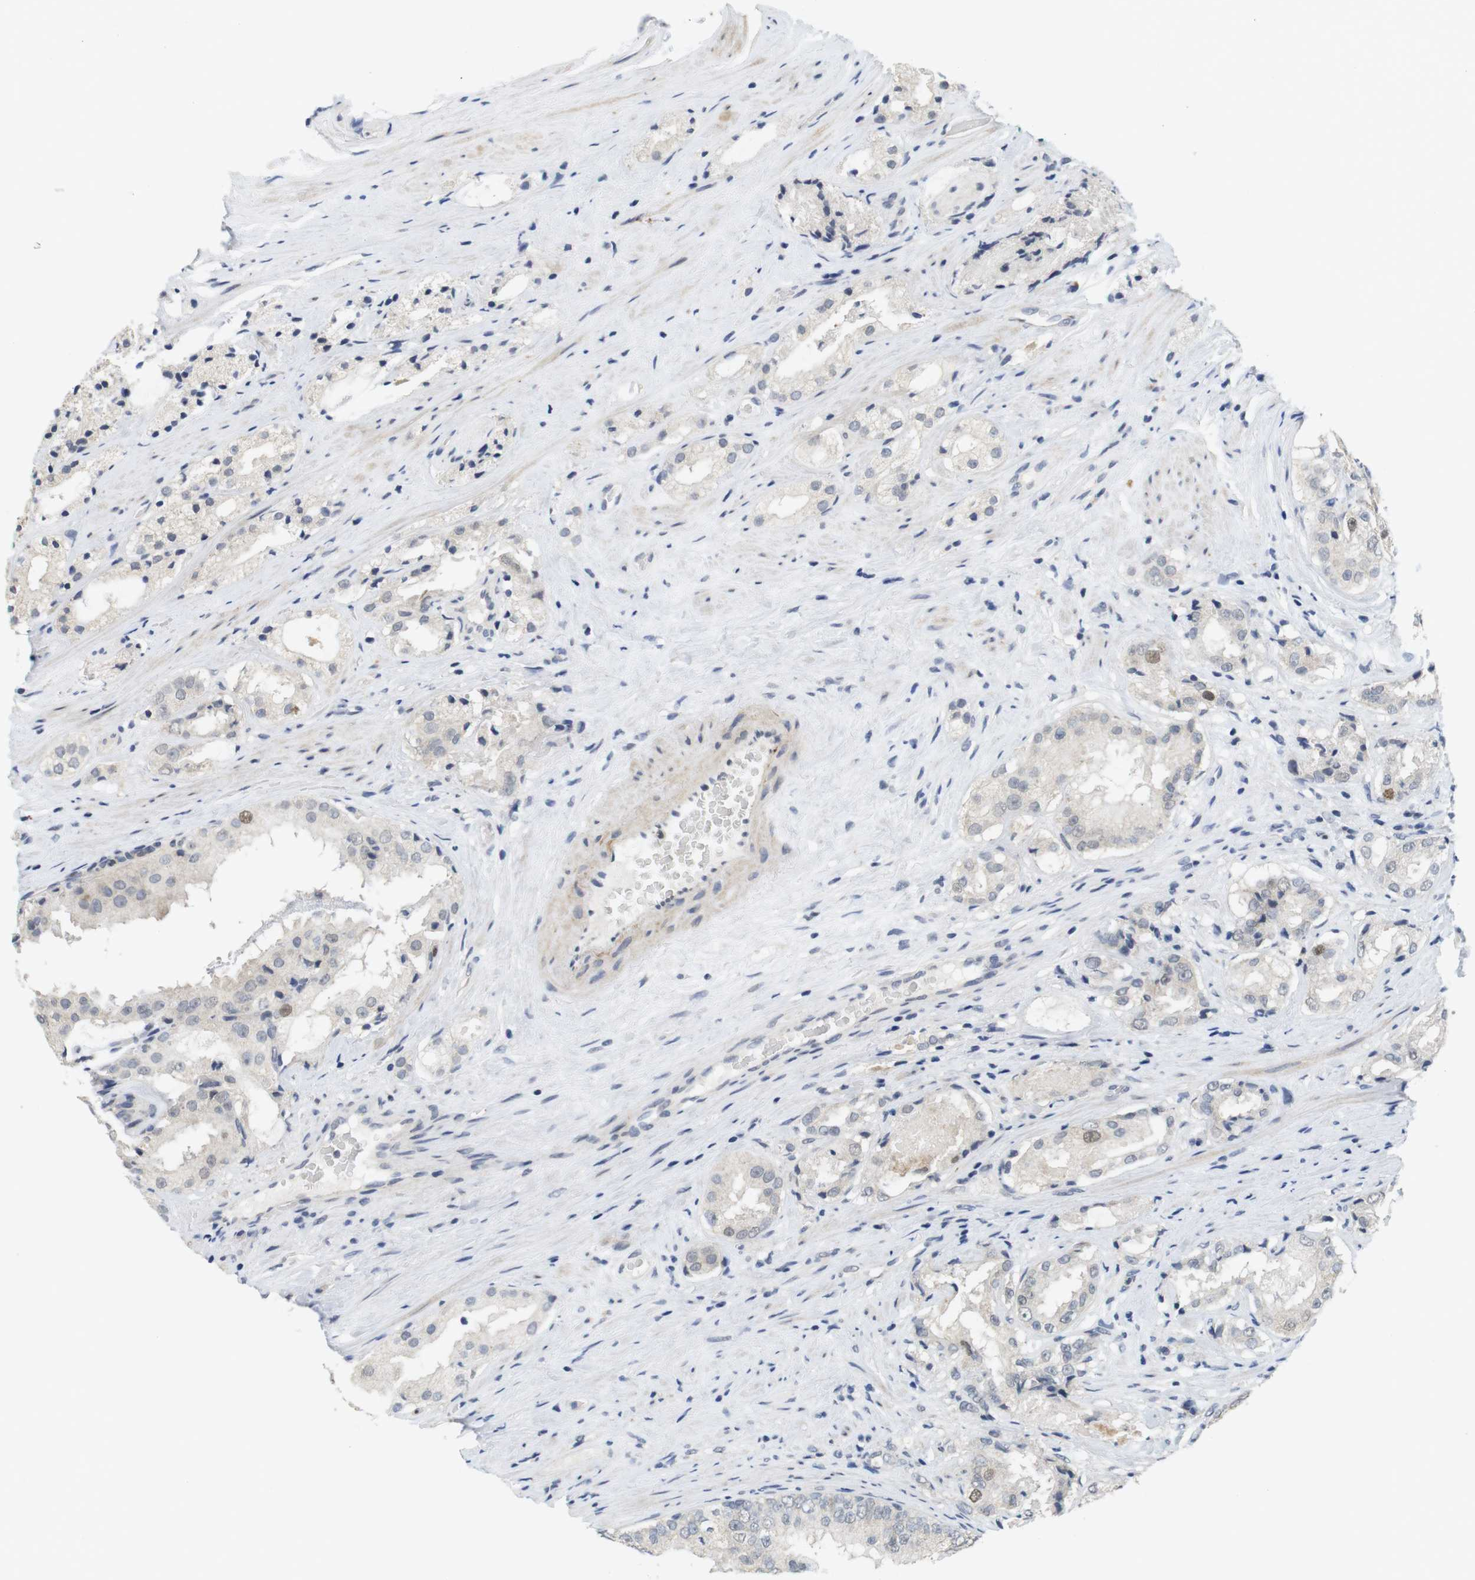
{"staining": {"intensity": "moderate", "quantity": "<25%", "location": "nuclear"}, "tissue": "prostate cancer", "cell_type": "Tumor cells", "image_type": "cancer", "snomed": [{"axis": "morphology", "description": "Adenocarcinoma, High grade"}, {"axis": "topography", "description": "Prostate"}], "caption": "A low amount of moderate nuclear expression is seen in about <25% of tumor cells in adenocarcinoma (high-grade) (prostate) tissue.", "gene": "SKP2", "patient": {"sex": "male", "age": 73}}